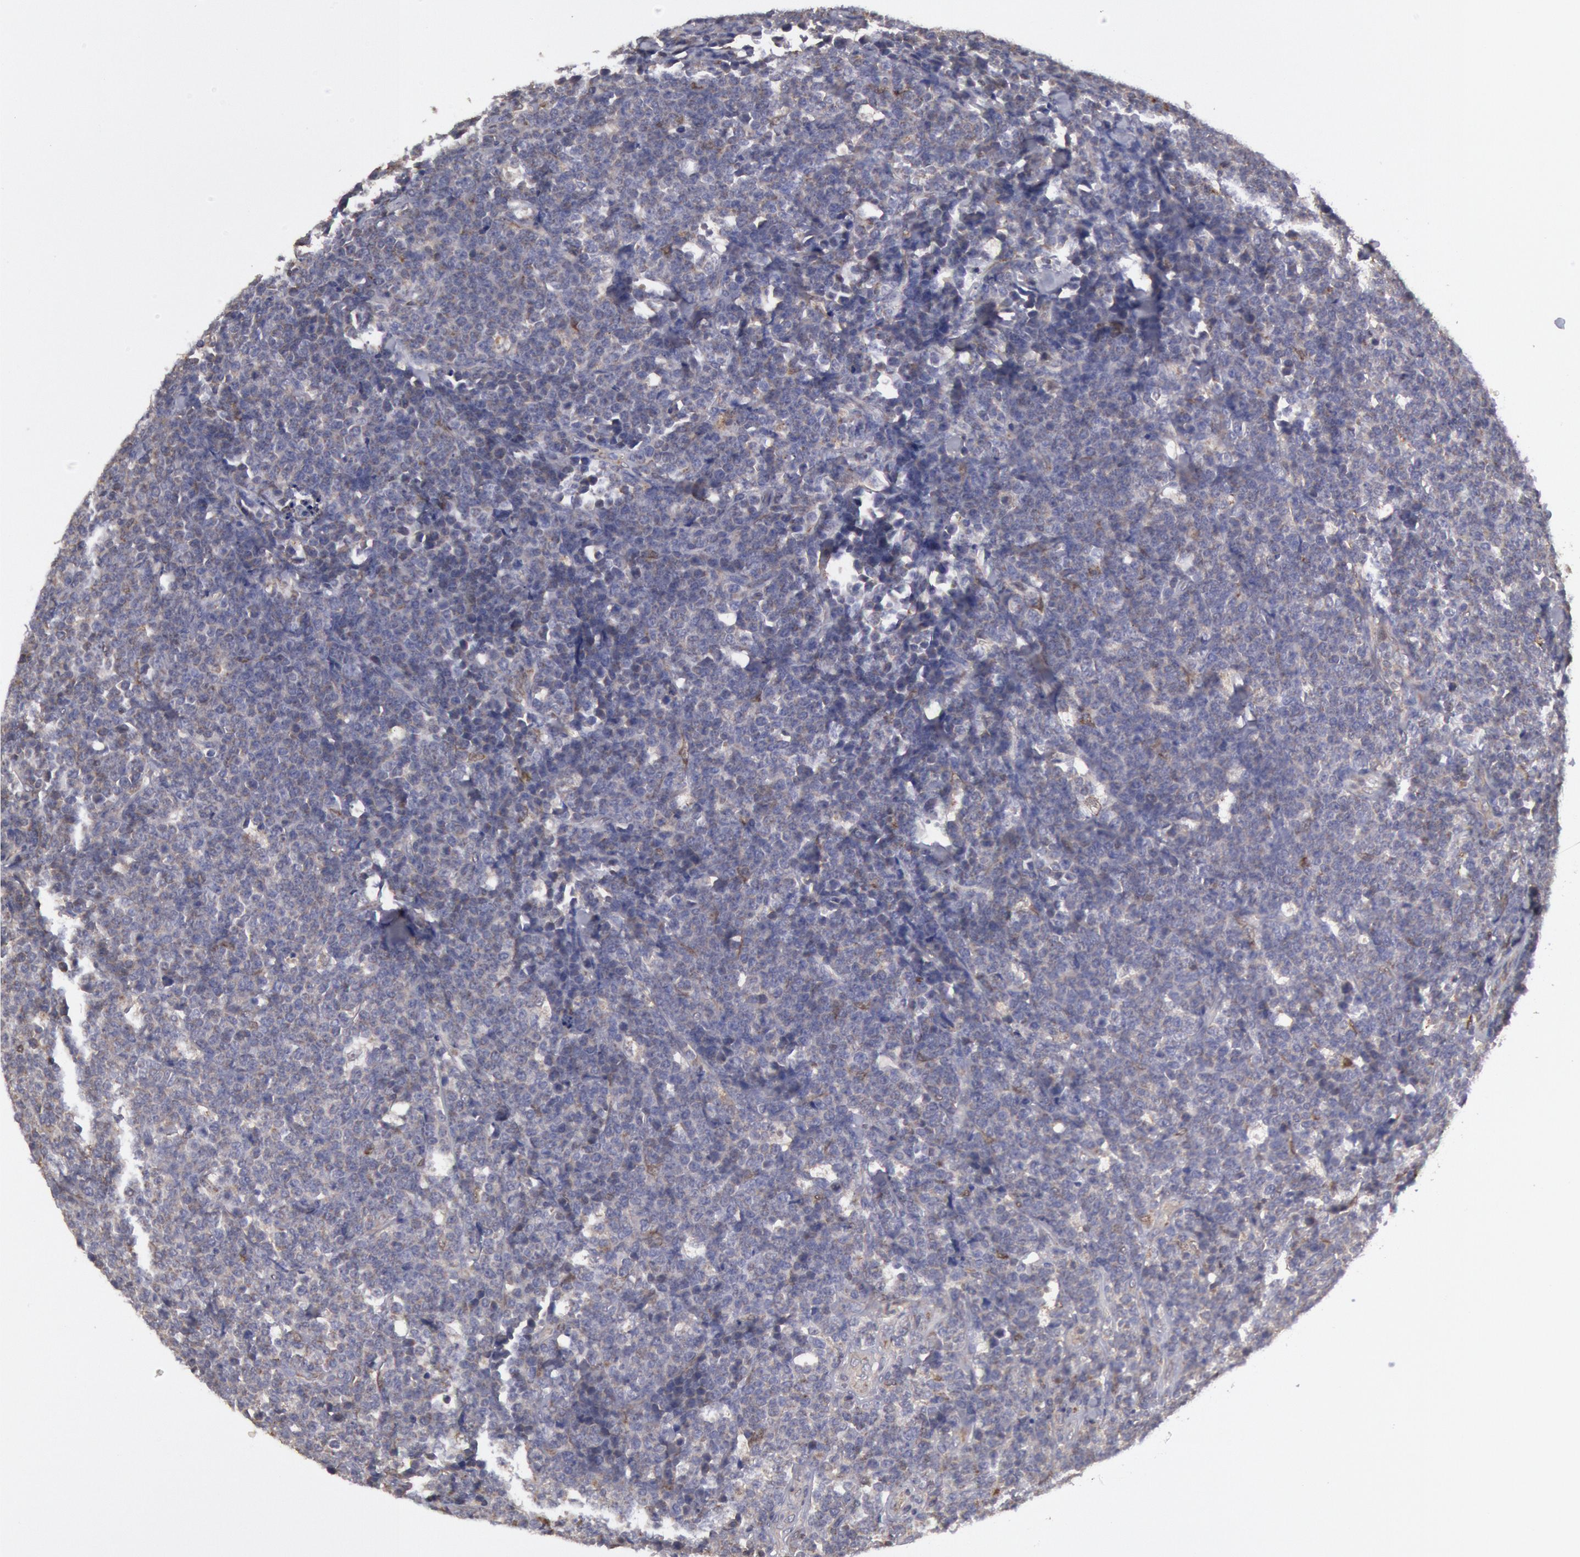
{"staining": {"intensity": "negative", "quantity": "none", "location": "none"}, "tissue": "lymphoma", "cell_type": "Tumor cells", "image_type": "cancer", "snomed": [{"axis": "morphology", "description": "Malignant lymphoma, non-Hodgkin's type, High grade"}, {"axis": "topography", "description": "Small intestine"}, {"axis": "topography", "description": "Colon"}], "caption": "DAB (3,3'-diaminobenzidine) immunohistochemical staining of human high-grade malignant lymphoma, non-Hodgkin's type shows no significant positivity in tumor cells.", "gene": "MPST", "patient": {"sex": "male", "age": 8}}